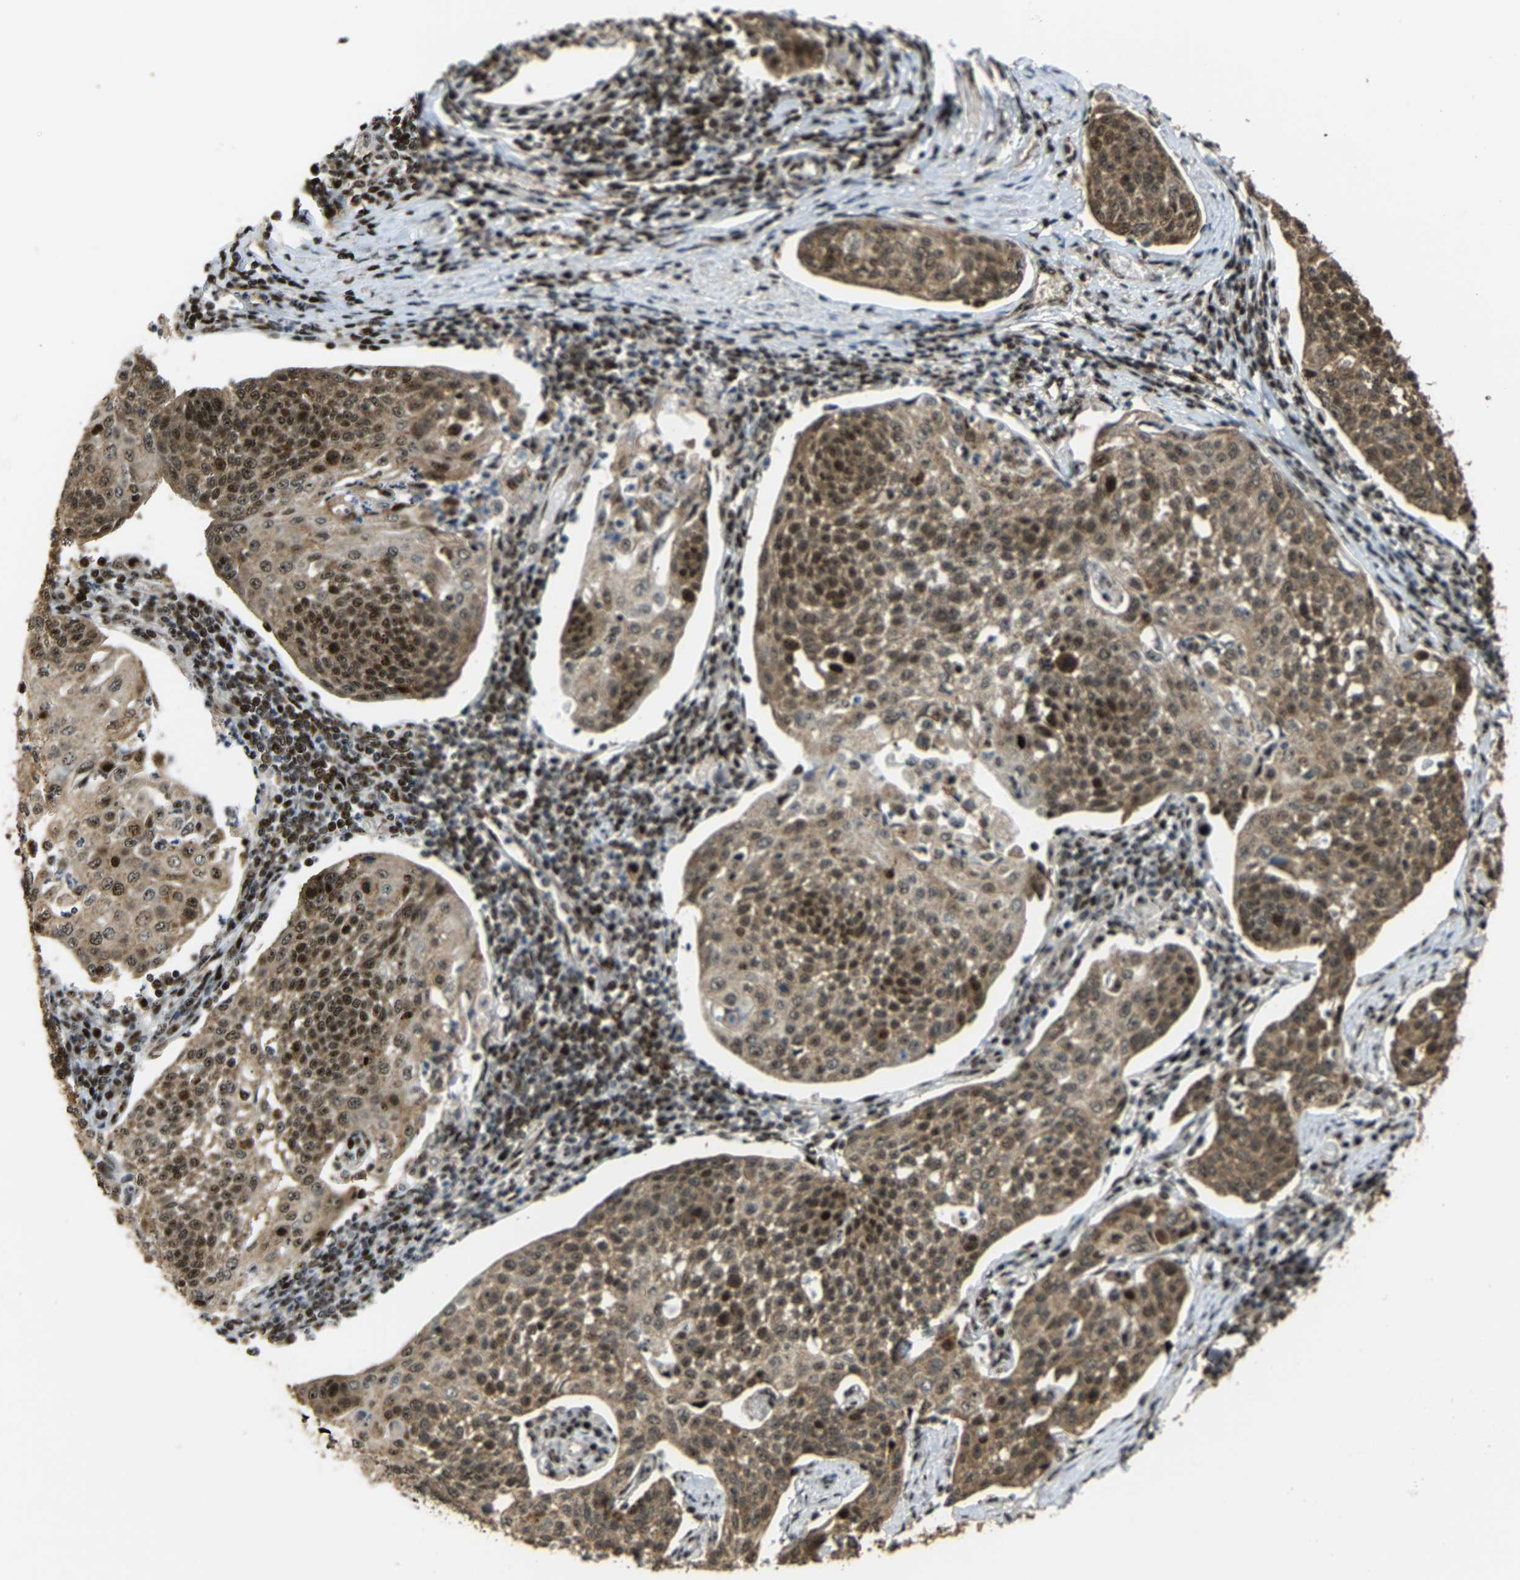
{"staining": {"intensity": "strong", "quantity": ">75%", "location": "cytoplasmic/membranous,nuclear"}, "tissue": "cervical cancer", "cell_type": "Tumor cells", "image_type": "cancer", "snomed": [{"axis": "morphology", "description": "Squamous cell carcinoma, NOS"}, {"axis": "topography", "description": "Cervix"}], "caption": "Protein staining by IHC exhibits strong cytoplasmic/membranous and nuclear staining in about >75% of tumor cells in cervical cancer (squamous cell carcinoma). (Stains: DAB in brown, nuclei in blue, Microscopy: brightfield microscopy at high magnification).", "gene": "ZNF687", "patient": {"sex": "female", "age": 34}}